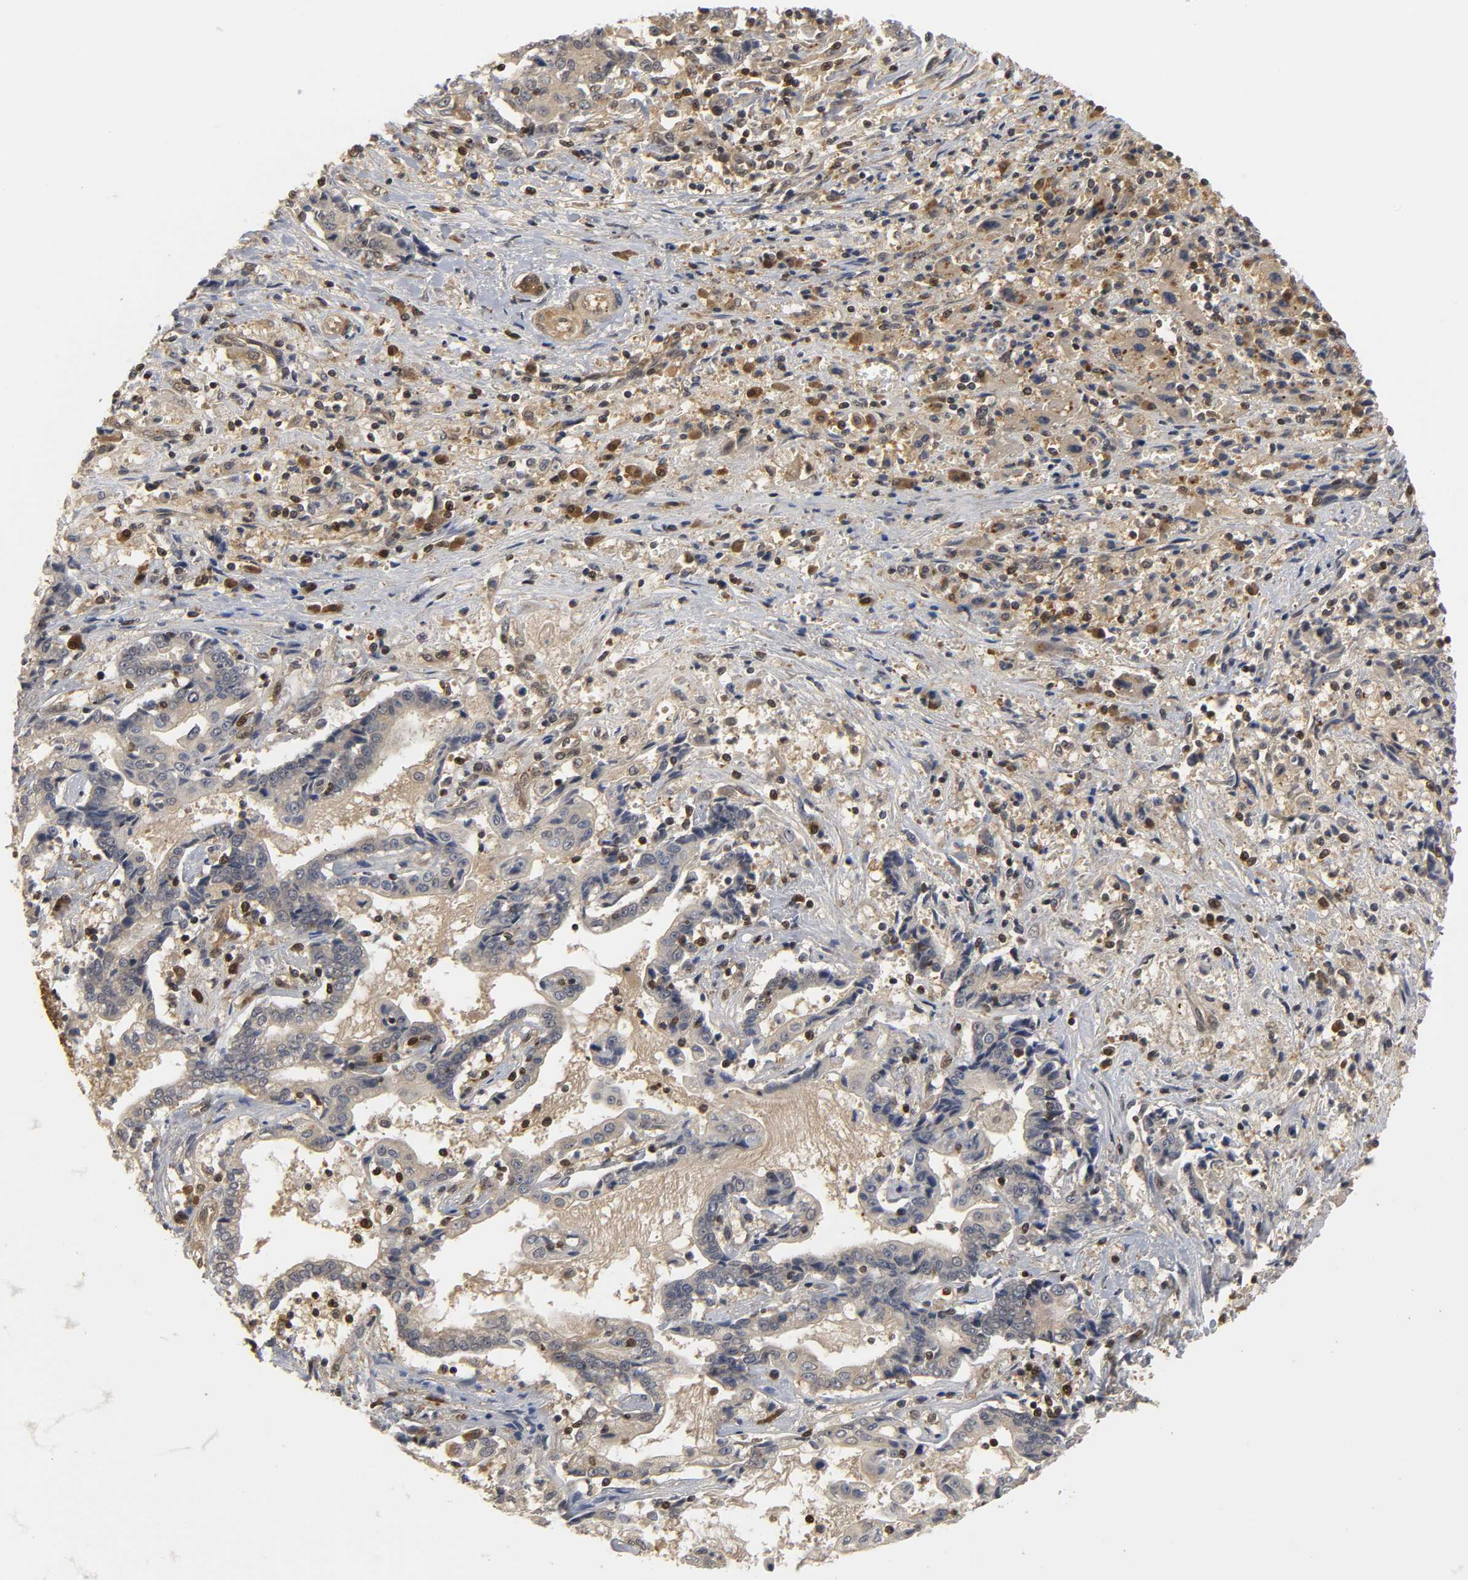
{"staining": {"intensity": "weak", "quantity": ">75%", "location": "cytoplasmic/membranous"}, "tissue": "liver cancer", "cell_type": "Tumor cells", "image_type": "cancer", "snomed": [{"axis": "morphology", "description": "Cholangiocarcinoma"}, {"axis": "topography", "description": "Liver"}], "caption": "Liver cancer (cholangiocarcinoma) was stained to show a protein in brown. There is low levels of weak cytoplasmic/membranous staining in about >75% of tumor cells.", "gene": "PARK7", "patient": {"sex": "male", "age": 57}}